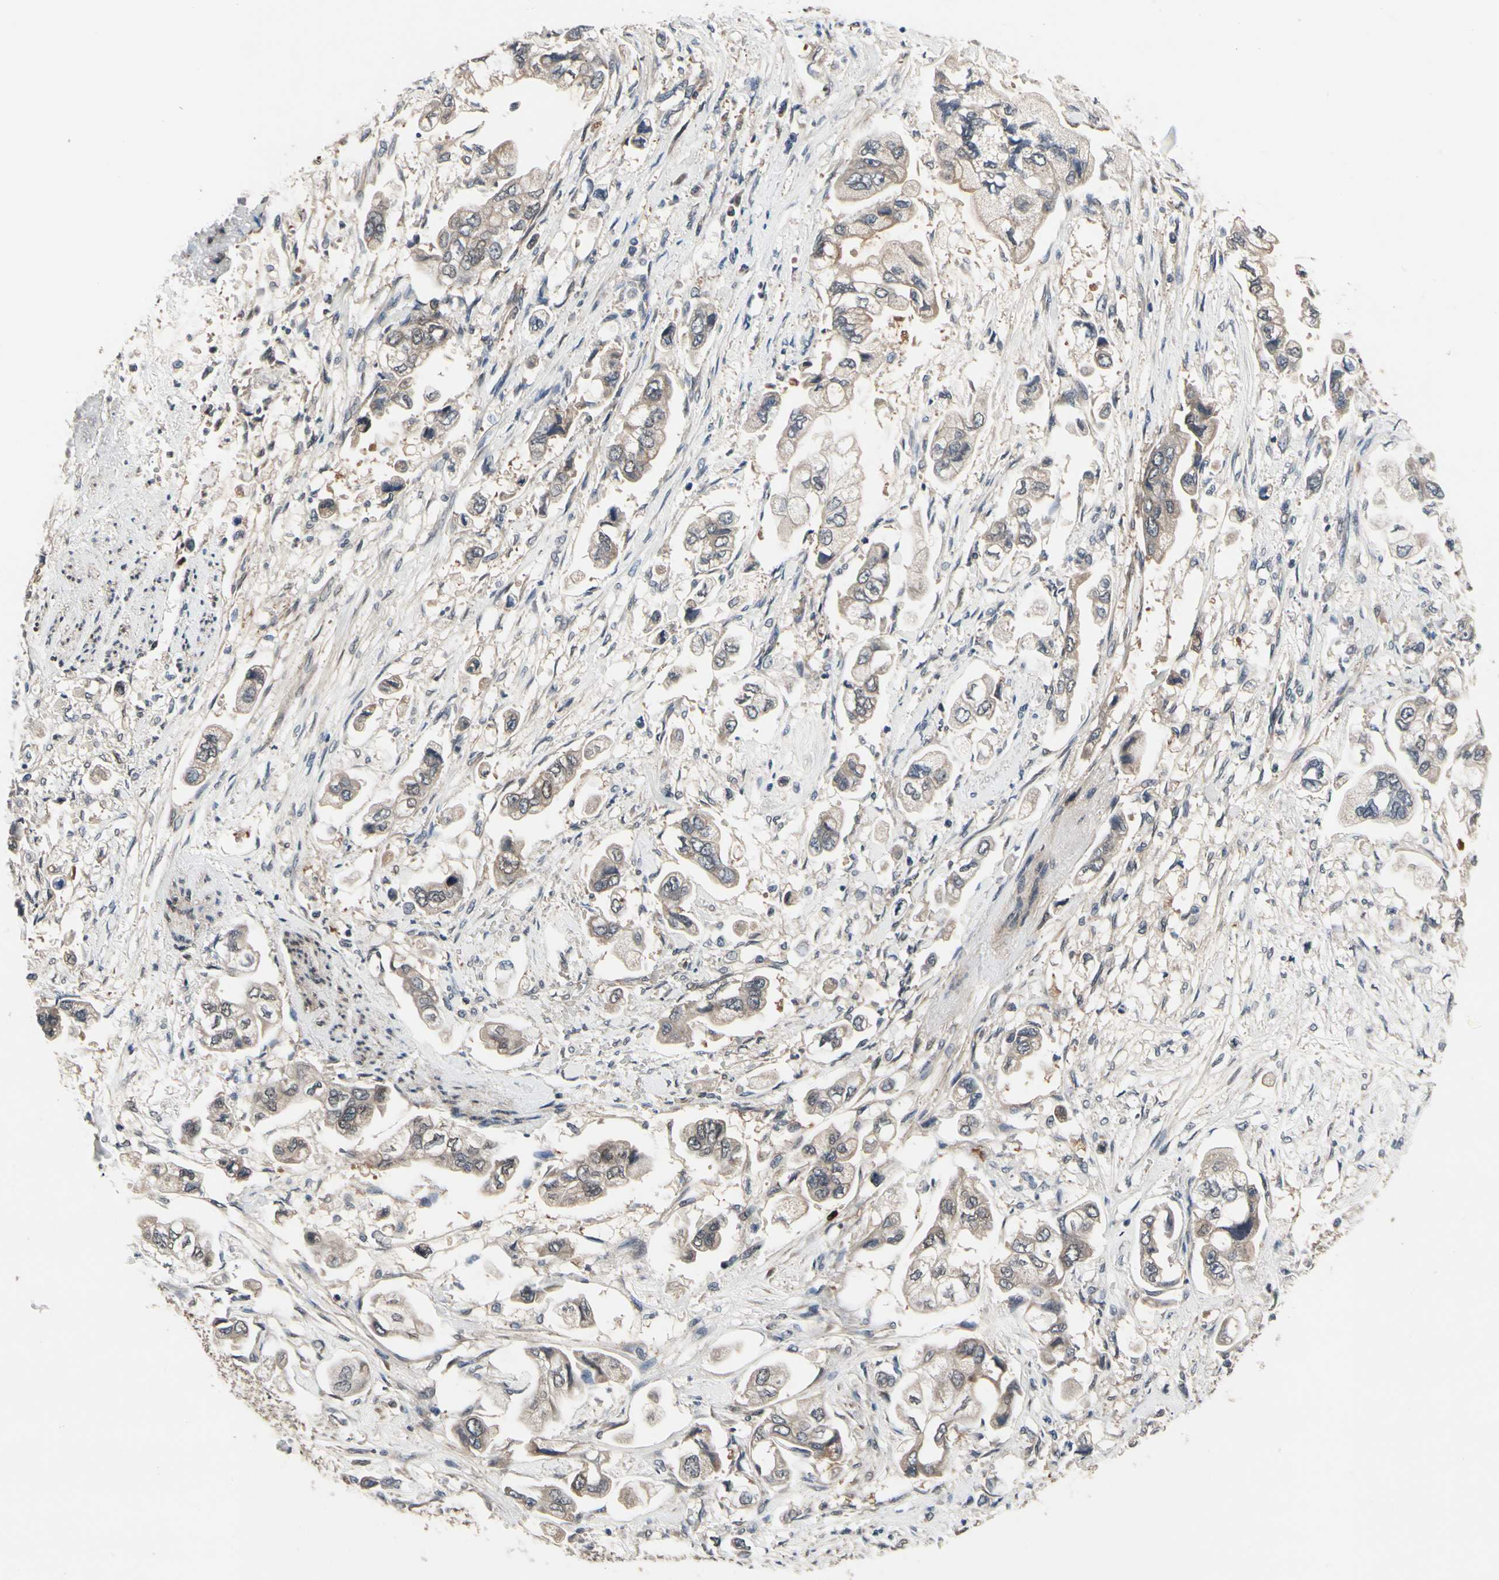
{"staining": {"intensity": "weak", "quantity": ">75%", "location": "cytoplasmic/membranous"}, "tissue": "stomach cancer", "cell_type": "Tumor cells", "image_type": "cancer", "snomed": [{"axis": "morphology", "description": "Adenocarcinoma, NOS"}, {"axis": "topography", "description": "Stomach"}], "caption": "High-power microscopy captured an IHC histopathology image of stomach adenocarcinoma, revealing weak cytoplasmic/membranous expression in about >75% of tumor cells. (brown staining indicates protein expression, while blue staining denotes nuclei).", "gene": "PRDX6", "patient": {"sex": "male", "age": 62}}